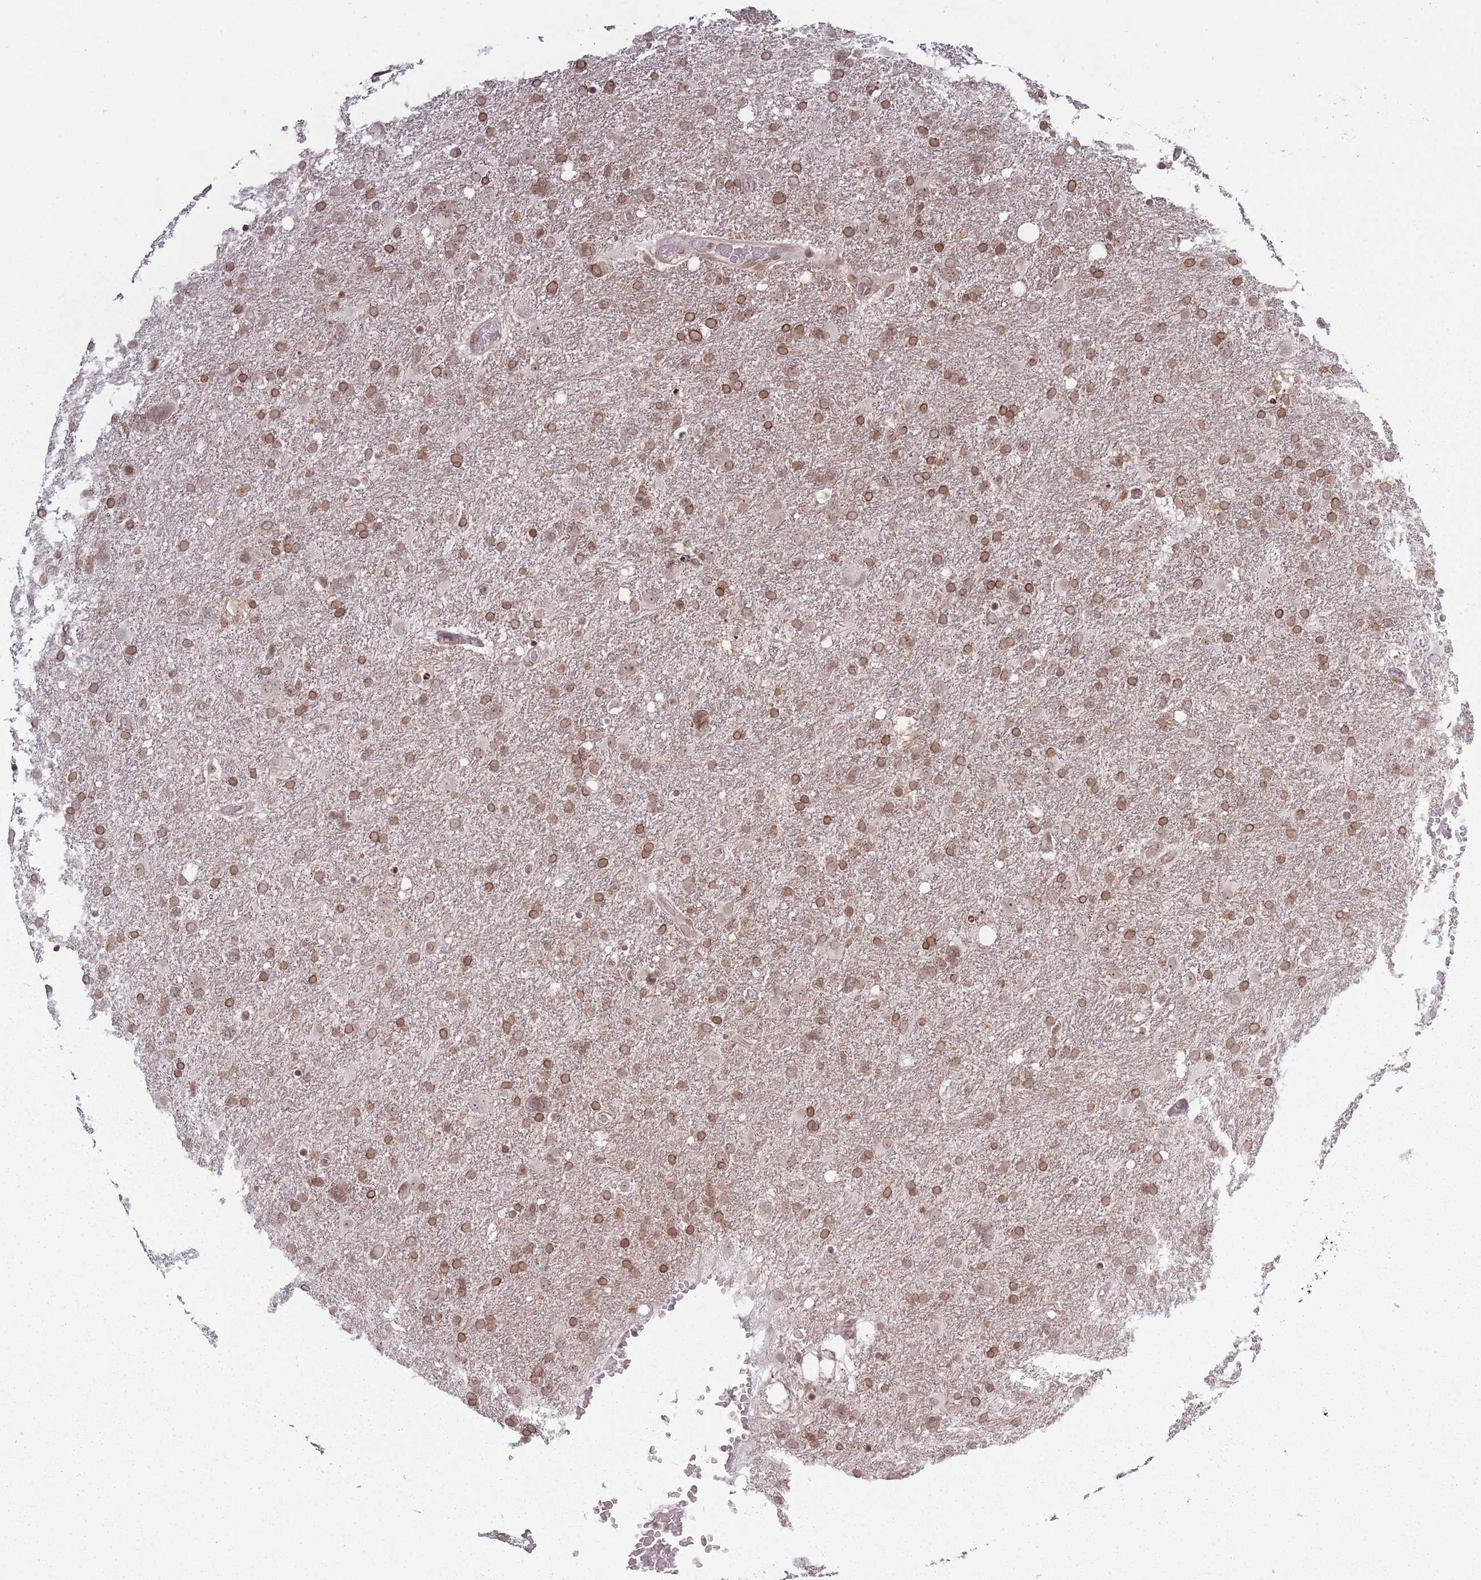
{"staining": {"intensity": "moderate", "quantity": ">75%", "location": "nuclear"}, "tissue": "glioma", "cell_type": "Tumor cells", "image_type": "cancer", "snomed": [{"axis": "morphology", "description": "Glioma, malignant, High grade"}, {"axis": "topography", "description": "Brain"}], "caption": "DAB (3,3'-diaminobenzidine) immunohistochemical staining of glioma shows moderate nuclear protein positivity in approximately >75% of tumor cells. (Stains: DAB (3,3'-diaminobenzidine) in brown, nuclei in blue, Microscopy: brightfield microscopy at high magnification).", "gene": "TMC6", "patient": {"sex": "male", "age": 61}}